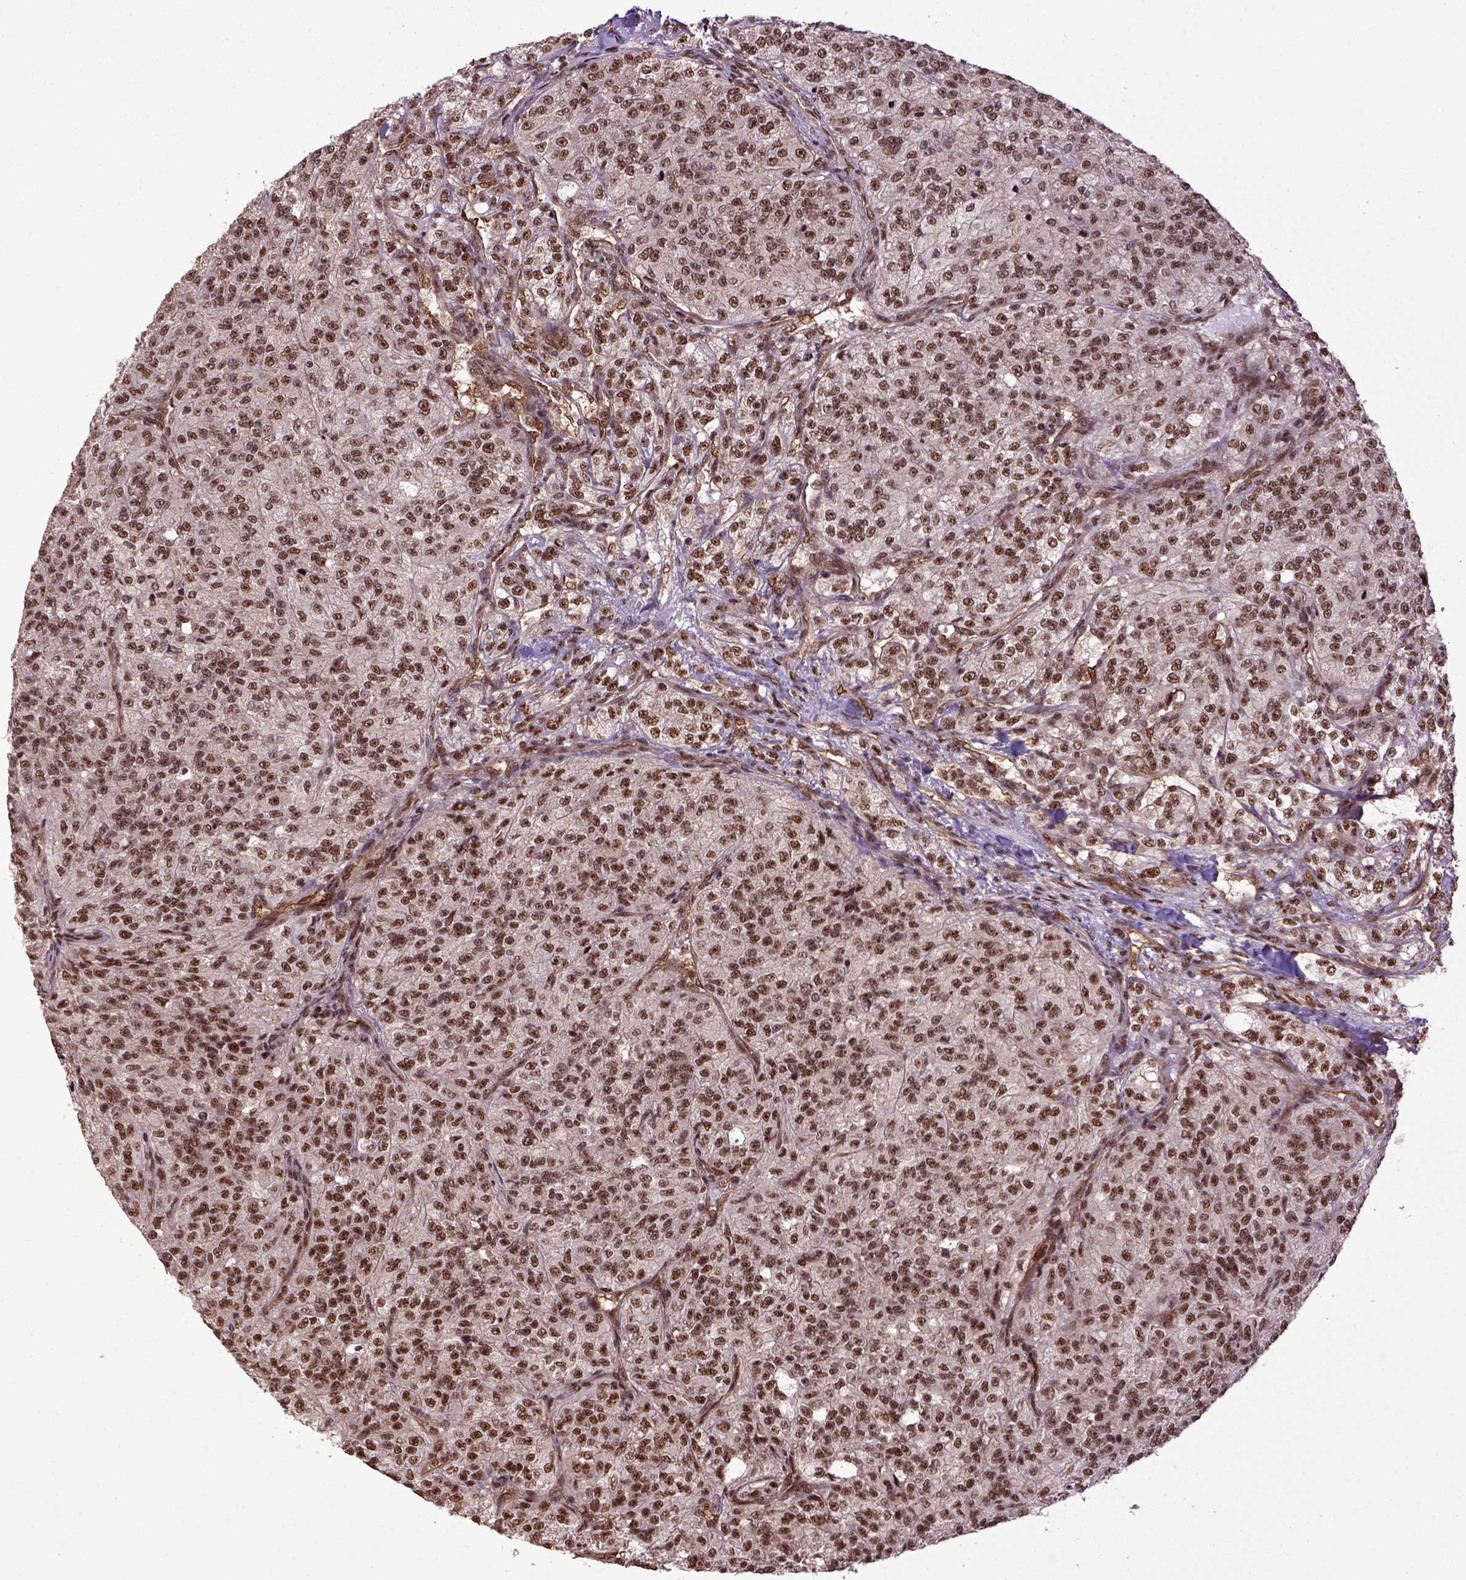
{"staining": {"intensity": "moderate", "quantity": ">75%", "location": "nuclear"}, "tissue": "renal cancer", "cell_type": "Tumor cells", "image_type": "cancer", "snomed": [{"axis": "morphology", "description": "Adenocarcinoma, NOS"}, {"axis": "topography", "description": "Kidney"}], "caption": "Immunohistochemistry photomicrograph of neoplastic tissue: renal cancer (adenocarcinoma) stained using immunohistochemistry (IHC) shows medium levels of moderate protein expression localized specifically in the nuclear of tumor cells, appearing as a nuclear brown color.", "gene": "PPIG", "patient": {"sex": "female", "age": 63}}